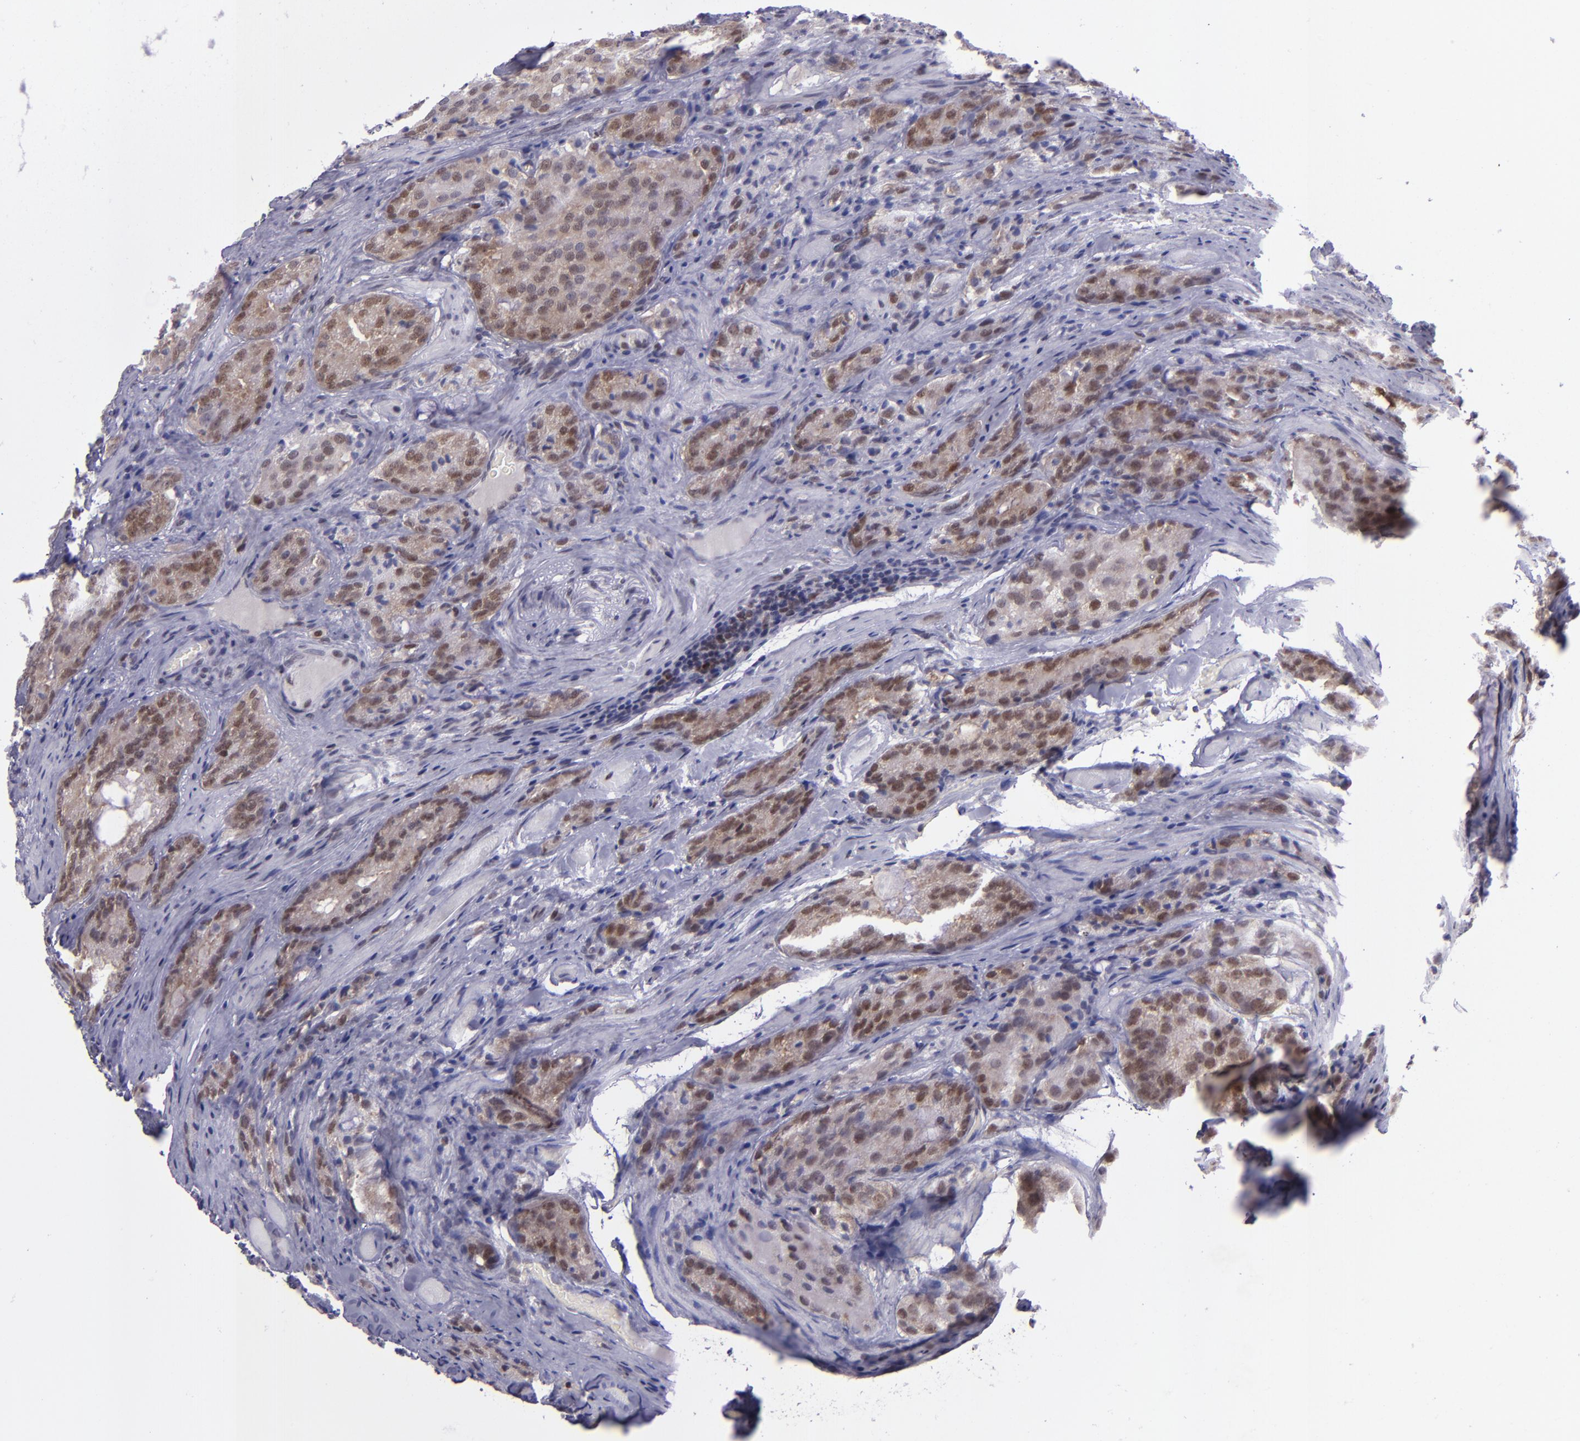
{"staining": {"intensity": "moderate", "quantity": ">75%", "location": "cytoplasmic/membranous,nuclear"}, "tissue": "prostate cancer", "cell_type": "Tumor cells", "image_type": "cancer", "snomed": [{"axis": "morphology", "description": "Adenocarcinoma, Medium grade"}, {"axis": "topography", "description": "Prostate"}], "caption": "About >75% of tumor cells in medium-grade adenocarcinoma (prostate) reveal moderate cytoplasmic/membranous and nuclear protein staining as visualized by brown immunohistochemical staining.", "gene": "BAG1", "patient": {"sex": "male", "age": 60}}